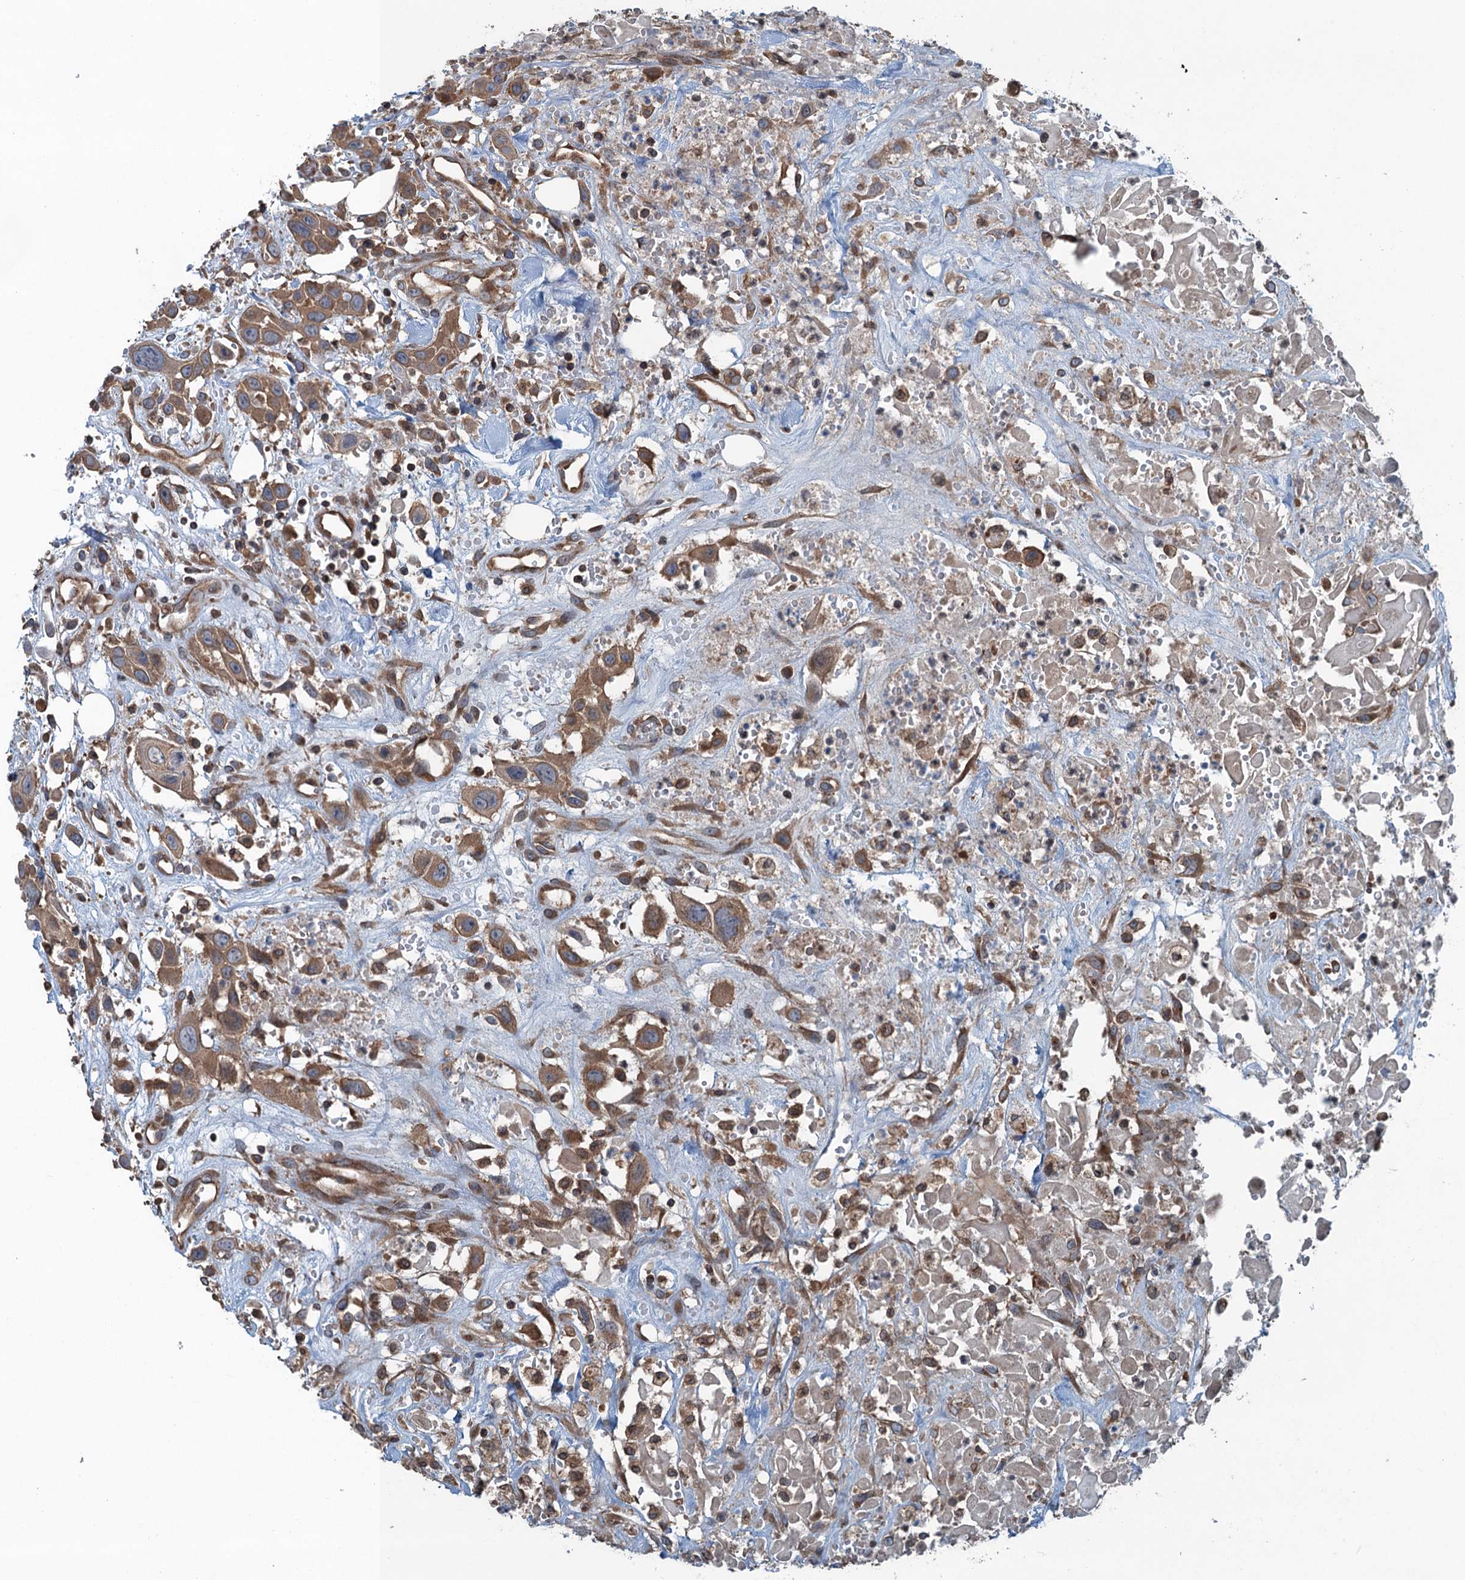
{"staining": {"intensity": "moderate", "quantity": ">75%", "location": "cytoplasmic/membranous"}, "tissue": "head and neck cancer", "cell_type": "Tumor cells", "image_type": "cancer", "snomed": [{"axis": "morphology", "description": "Squamous cell carcinoma, NOS"}, {"axis": "topography", "description": "Head-Neck"}], "caption": "Tumor cells show medium levels of moderate cytoplasmic/membranous expression in approximately >75% of cells in human head and neck cancer (squamous cell carcinoma).", "gene": "TRAPPC8", "patient": {"sex": "male", "age": 81}}